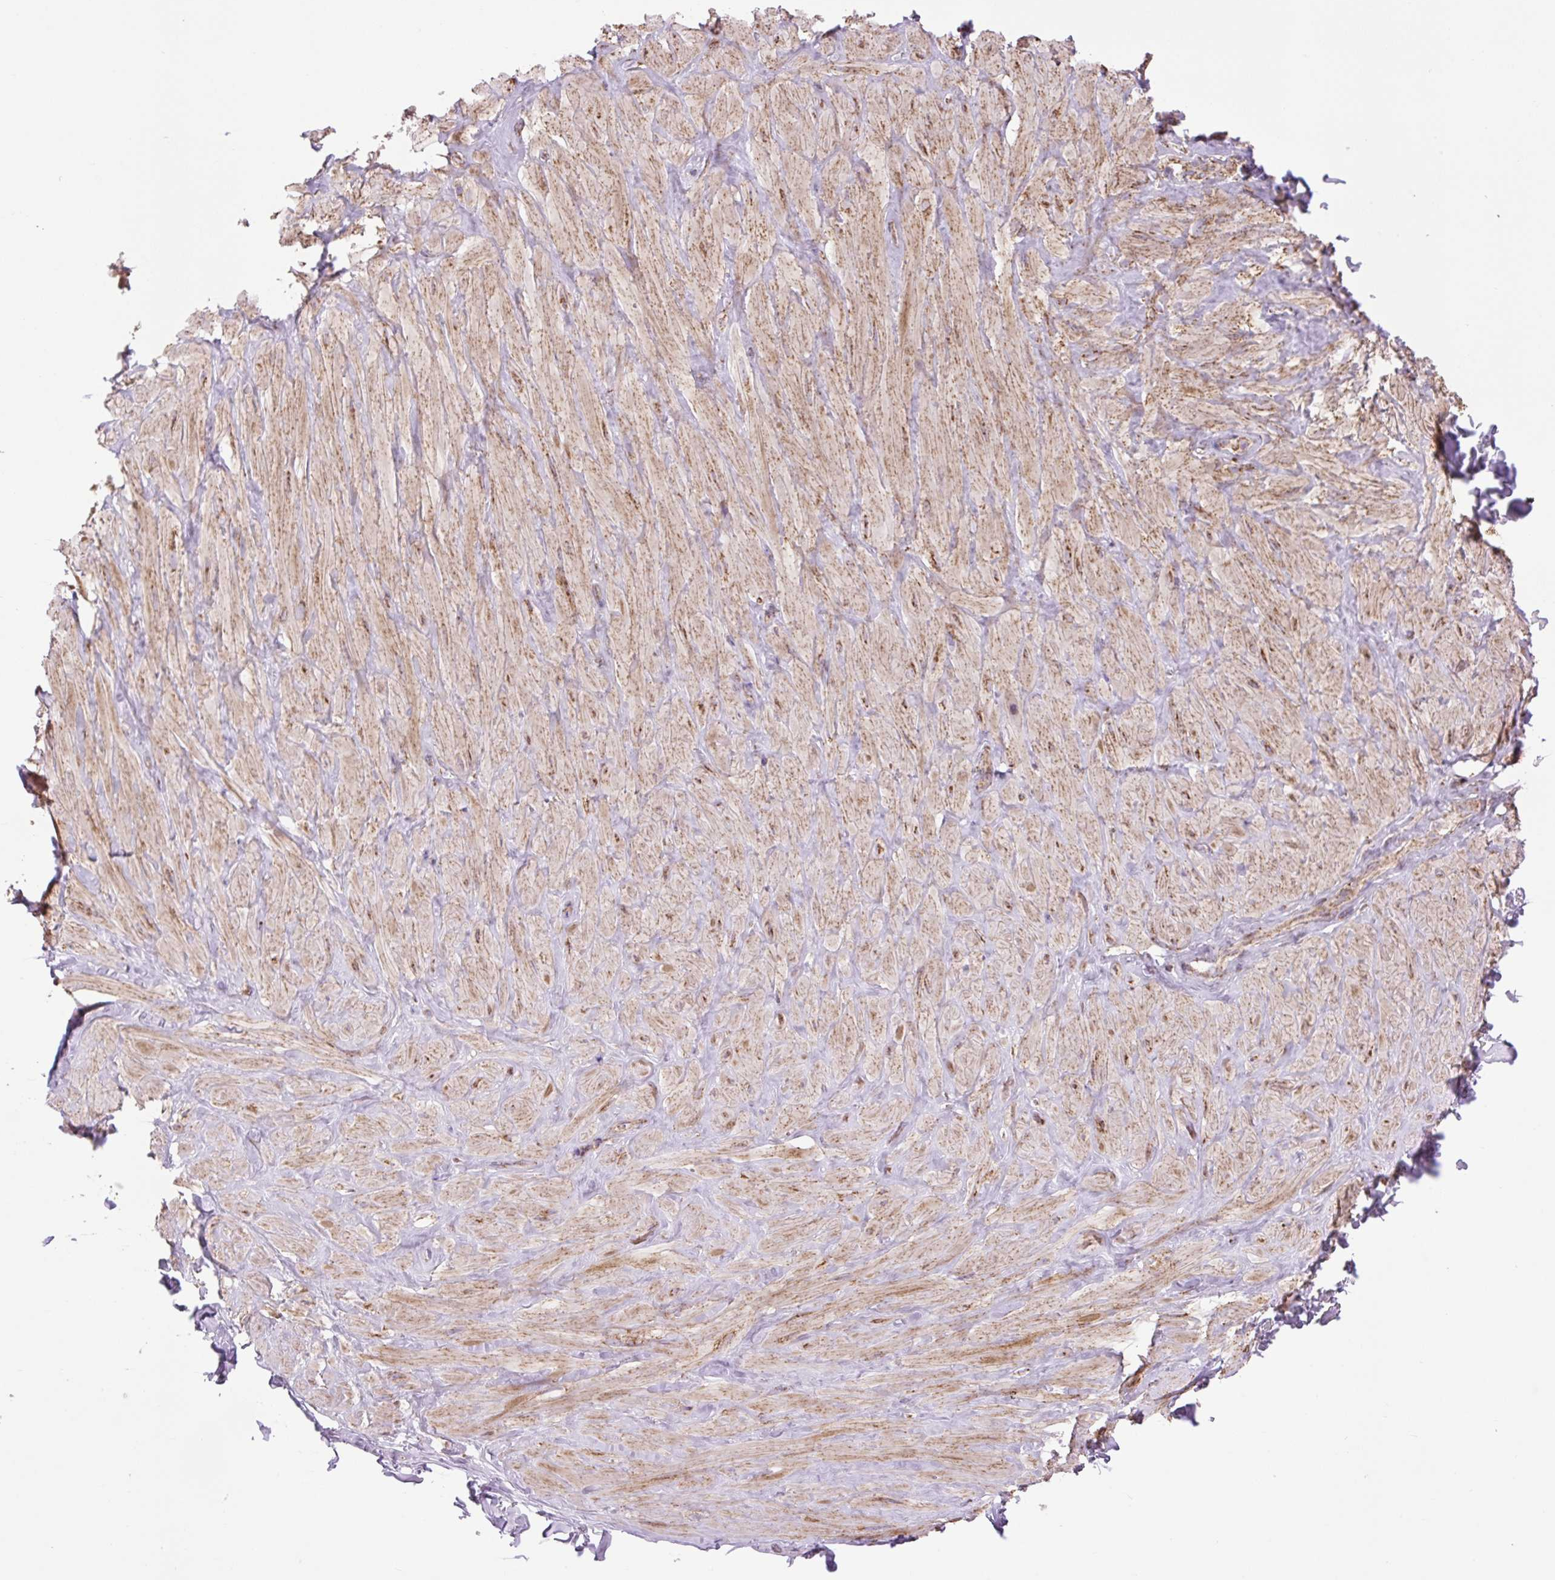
{"staining": {"intensity": "moderate", "quantity": "25%-75%", "location": "cytoplasmic/membranous"}, "tissue": "adipose tissue", "cell_type": "Adipocytes", "image_type": "normal", "snomed": [{"axis": "morphology", "description": "Normal tissue, NOS"}, {"axis": "topography", "description": "Vascular tissue"}, {"axis": "topography", "description": "Peripheral nerve tissue"}], "caption": "Brown immunohistochemical staining in benign adipose tissue shows moderate cytoplasmic/membranous expression in about 25%-75% of adipocytes. Using DAB (brown) and hematoxylin (blue) stains, captured at high magnification using brightfield microscopy.", "gene": "PLCG1", "patient": {"sex": "male", "age": 41}}